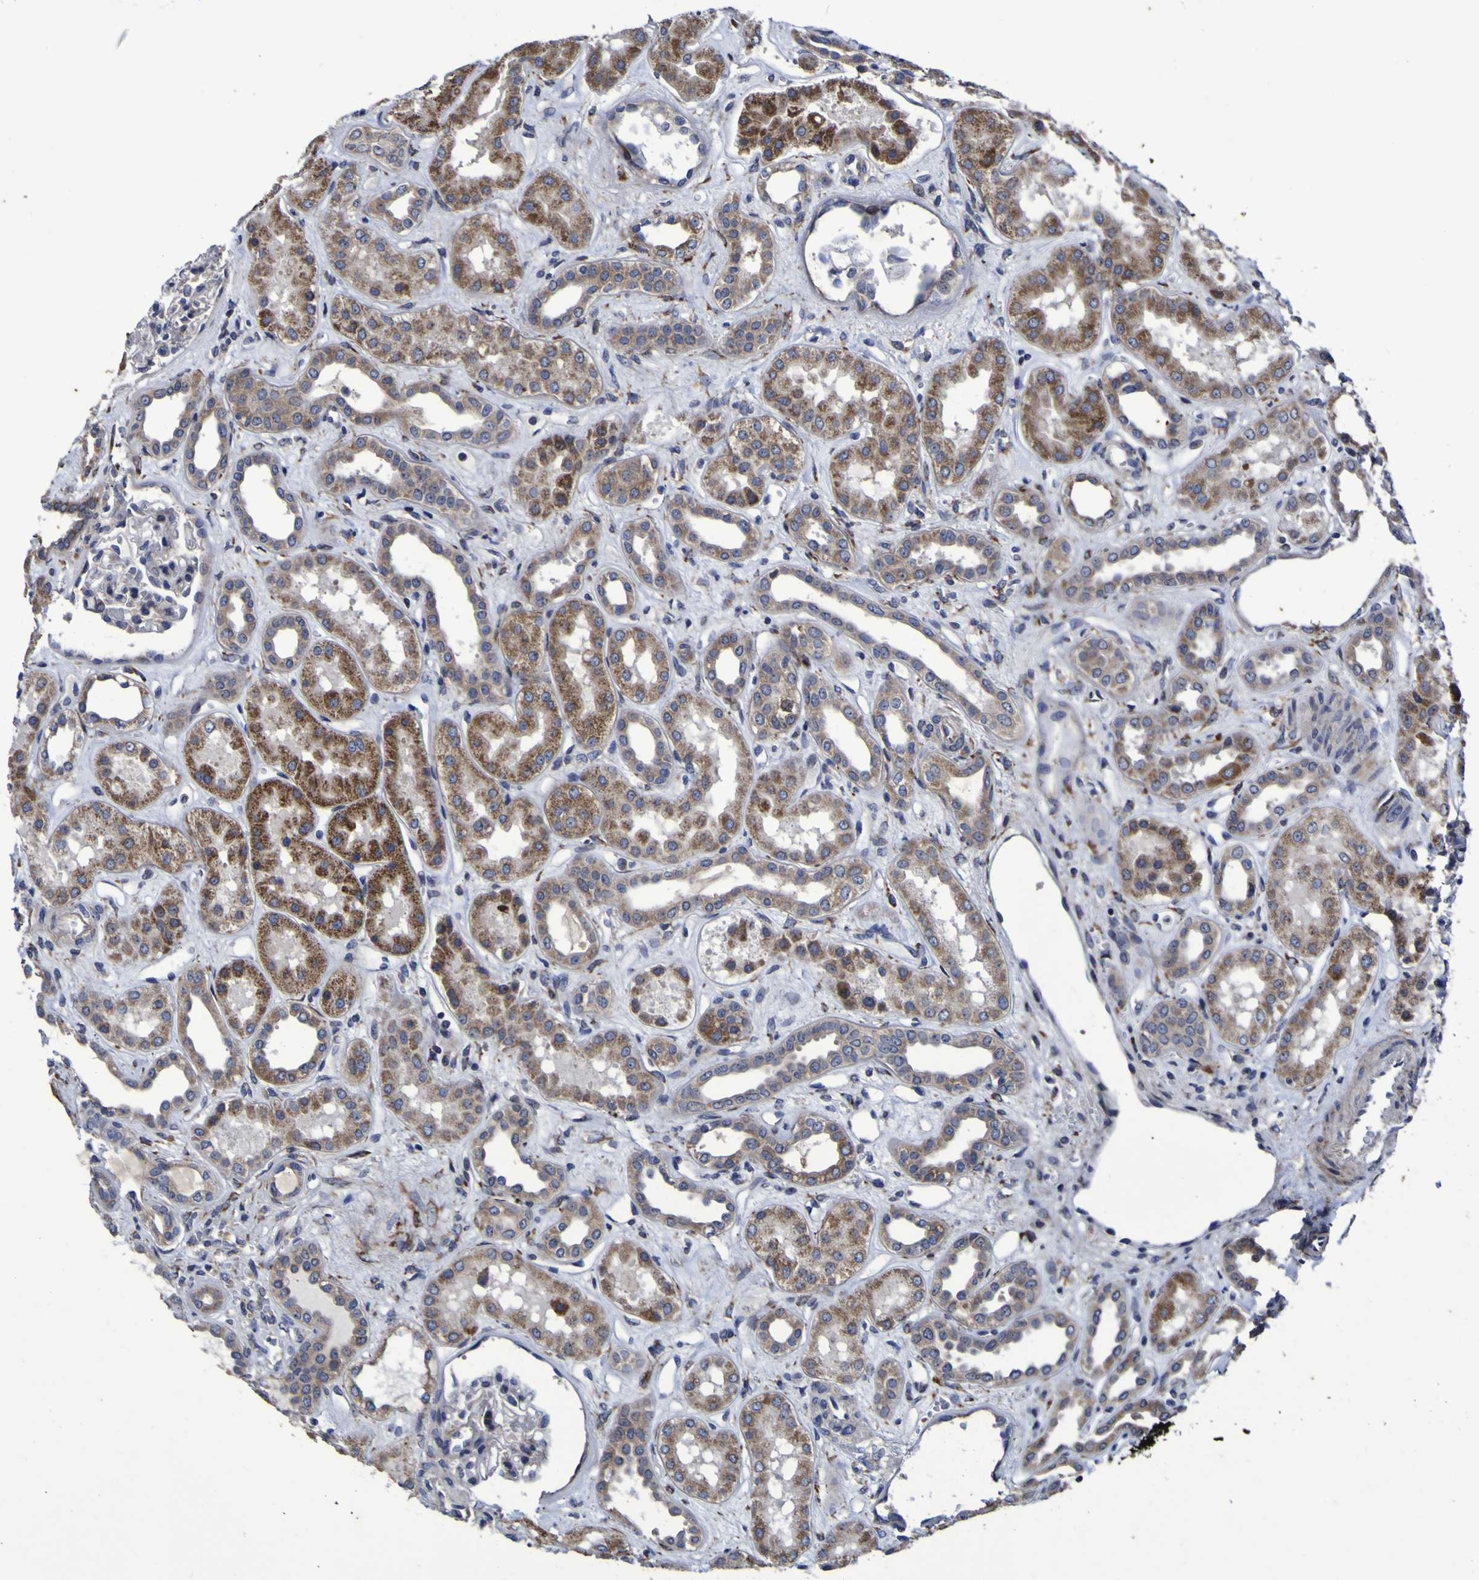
{"staining": {"intensity": "weak", "quantity": "<25%", "location": "cytoplasmic/membranous"}, "tissue": "kidney", "cell_type": "Cells in glomeruli", "image_type": "normal", "snomed": [{"axis": "morphology", "description": "Normal tissue, NOS"}, {"axis": "topography", "description": "Kidney"}], "caption": "A micrograph of human kidney is negative for staining in cells in glomeruli. Nuclei are stained in blue.", "gene": "P3H1", "patient": {"sex": "male", "age": 59}}